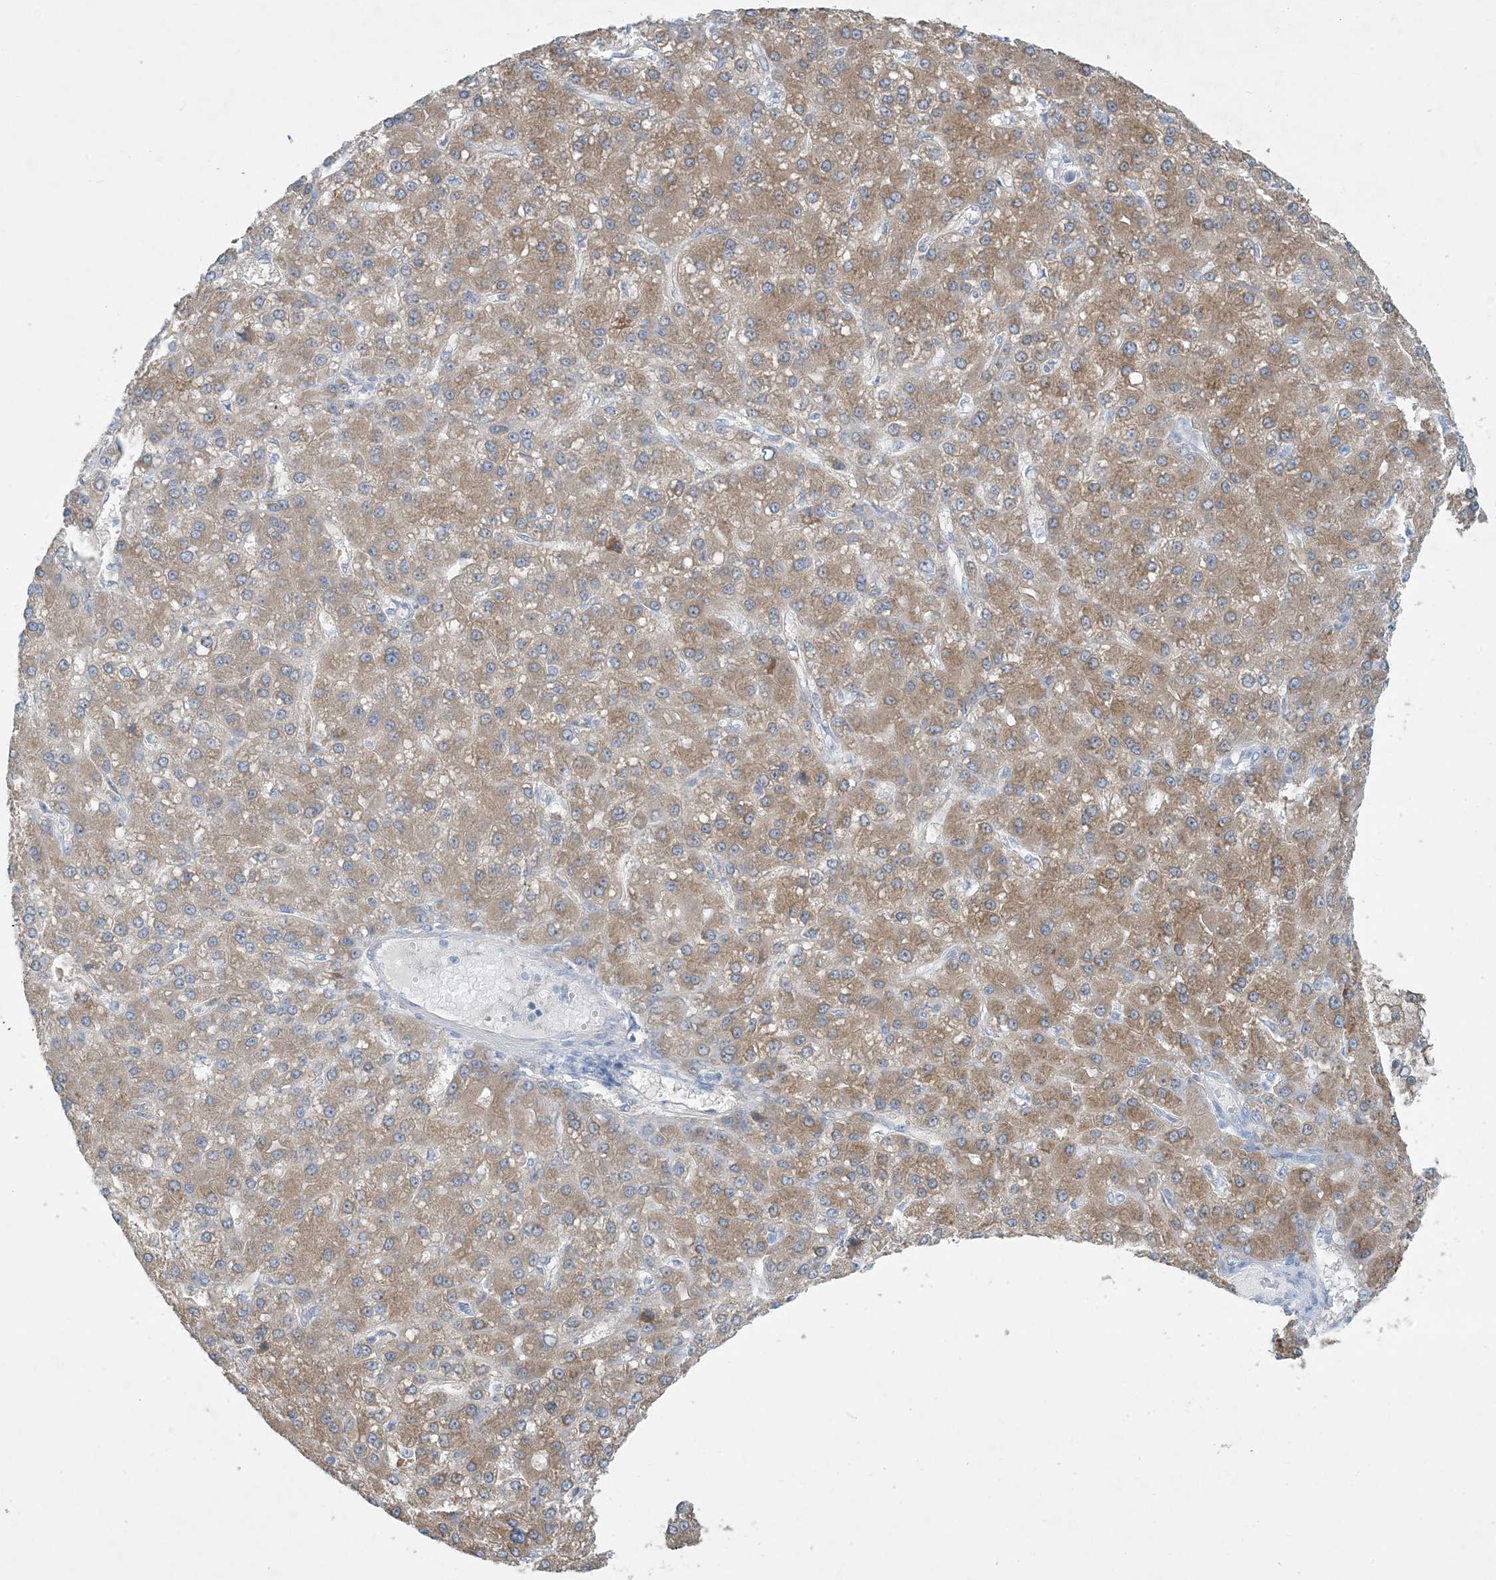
{"staining": {"intensity": "moderate", "quantity": ">75%", "location": "cytoplasmic/membranous"}, "tissue": "liver cancer", "cell_type": "Tumor cells", "image_type": "cancer", "snomed": [{"axis": "morphology", "description": "Carcinoma, Hepatocellular, NOS"}, {"axis": "topography", "description": "Liver"}], "caption": "Protein analysis of liver hepatocellular carcinoma tissue demonstrates moderate cytoplasmic/membranous staining in about >75% of tumor cells.", "gene": "MRPS18A", "patient": {"sex": "male", "age": 67}}